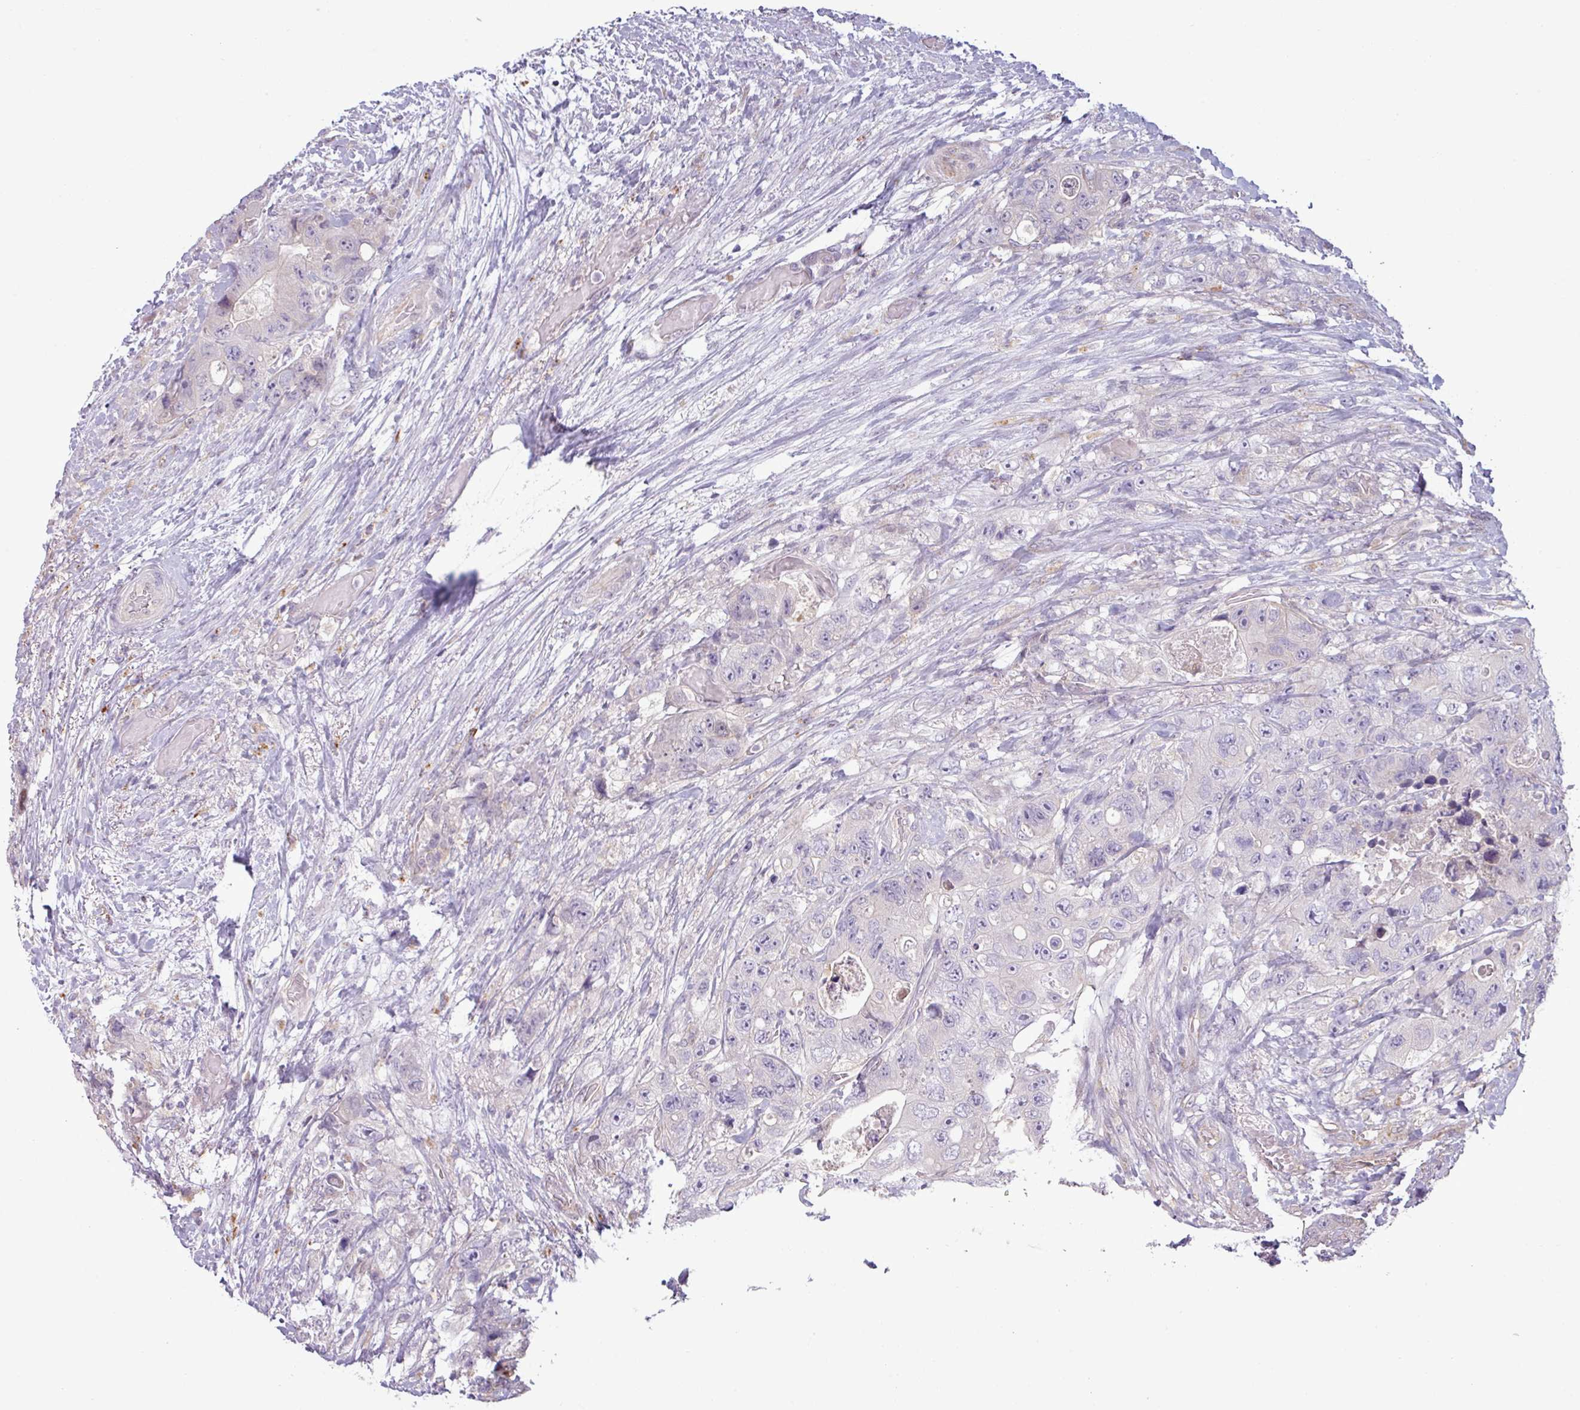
{"staining": {"intensity": "negative", "quantity": "none", "location": "none"}, "tissue": "colorectal cancer", "cell_type": "Tumor cells", "image_type": "cancer", "snomed": [{"axis": "morphology", "description": "Adenocarcinoma, NOS"}, {"axis": "topography", "description": "Colon"}], "caption": "Tumor cells show no significant expression in colorectal cancer.", "gene": "CCDC144A", "patient": {"sex": "female", "age": 46}}